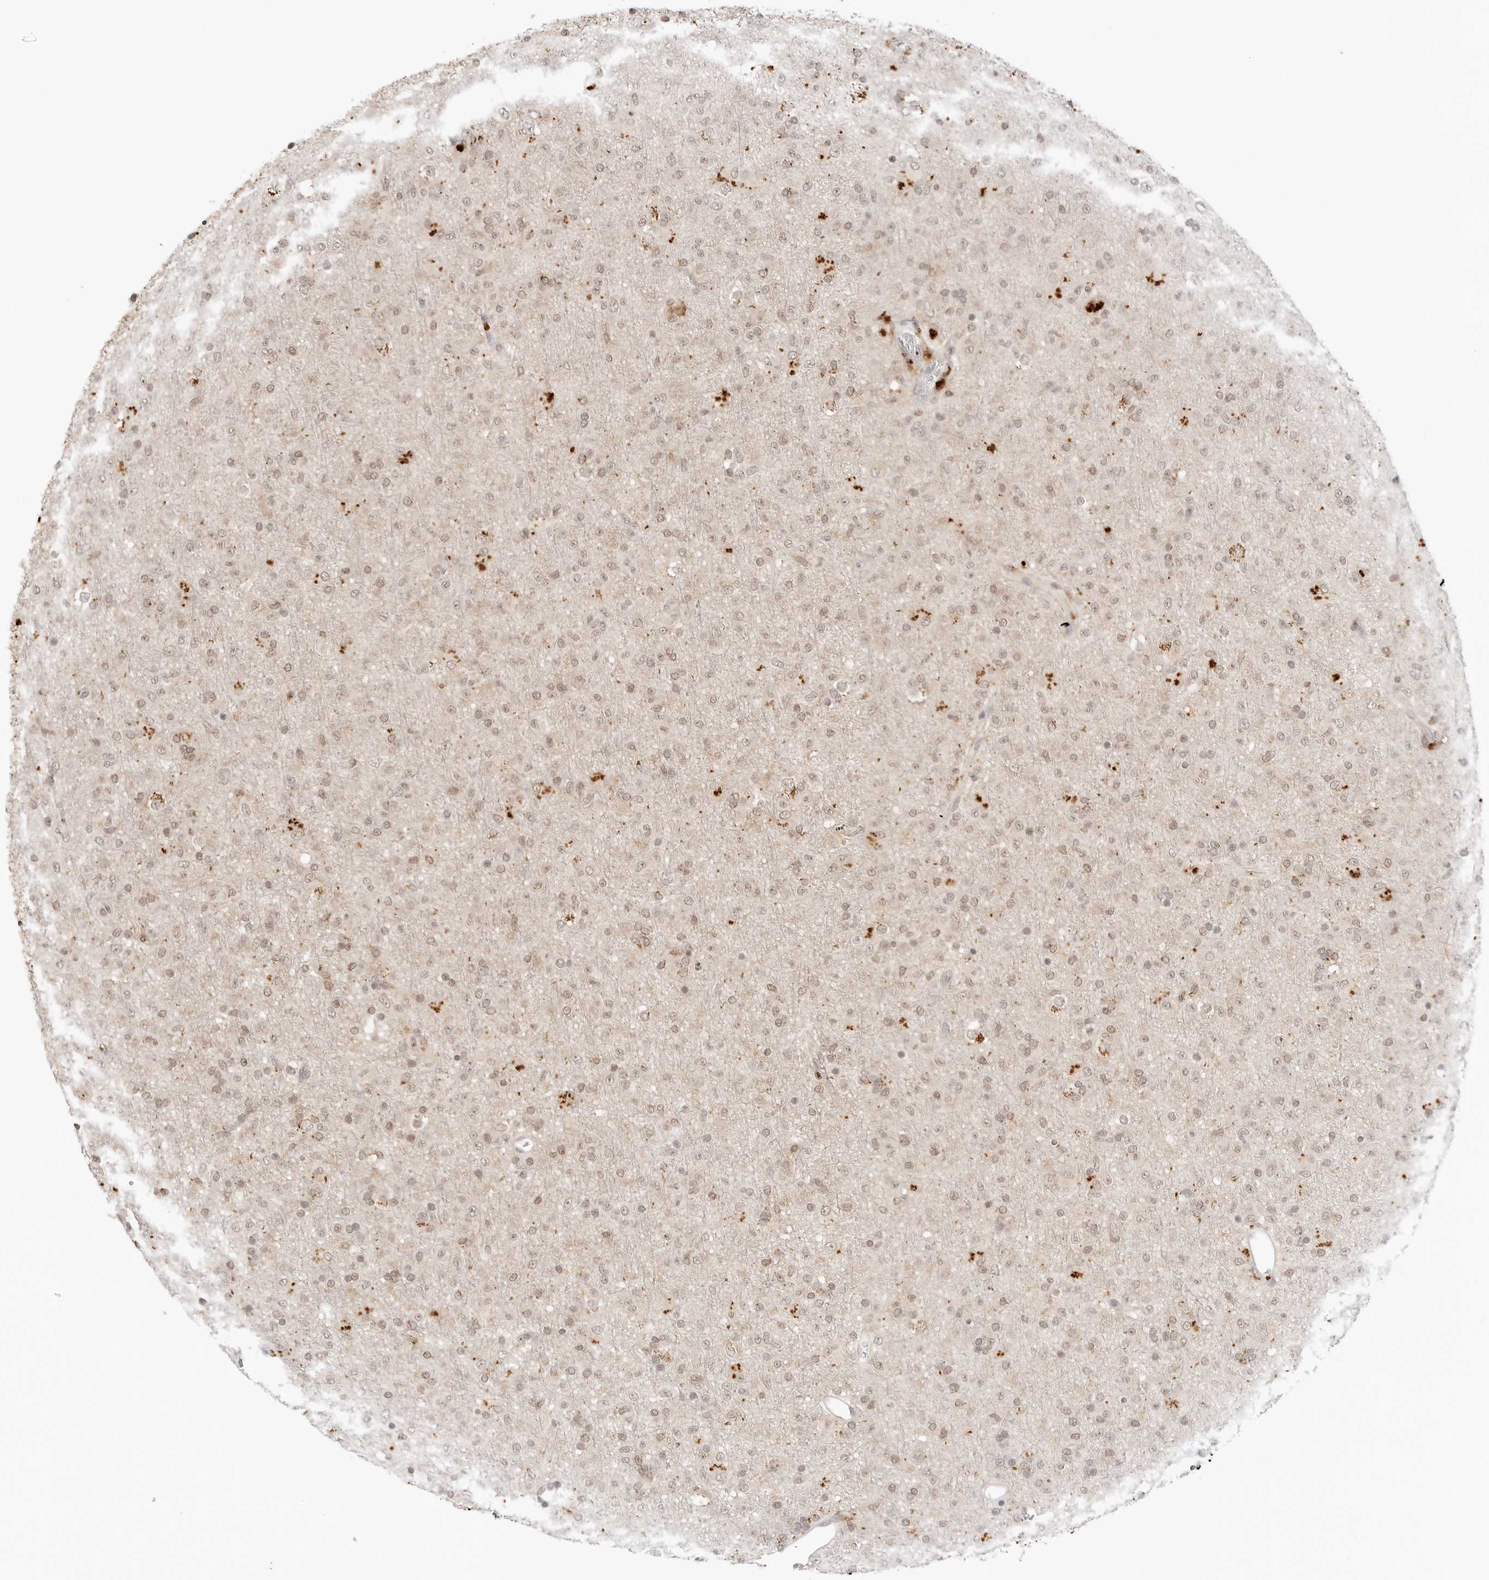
{"staining": {"intensity": "weak", "quantity": ">75%", "location": "cytoplasmic/membranous,nuclear"}, "tissue": "glioma", "cell_type": "Tumor cells", "image_type": "cancer", "snomed": [{"axis": "morphology", "description": "Glioma, malignant, Low grade"}, {"axis": "topography", "description": "Brain"}], "caption": "Immunohistochemistry image of neoplastic tissue: human glioma stained using immunohistochemistry shows low levels of weak protein expression localized specifically in the cytoplasmic/membranous and nuclear of tumor cells, appearing as a cytoplasmic/membranous and nuclear brown color.", "gene": "EPHA1", "patient": {"sex": "male", "age": 65}}